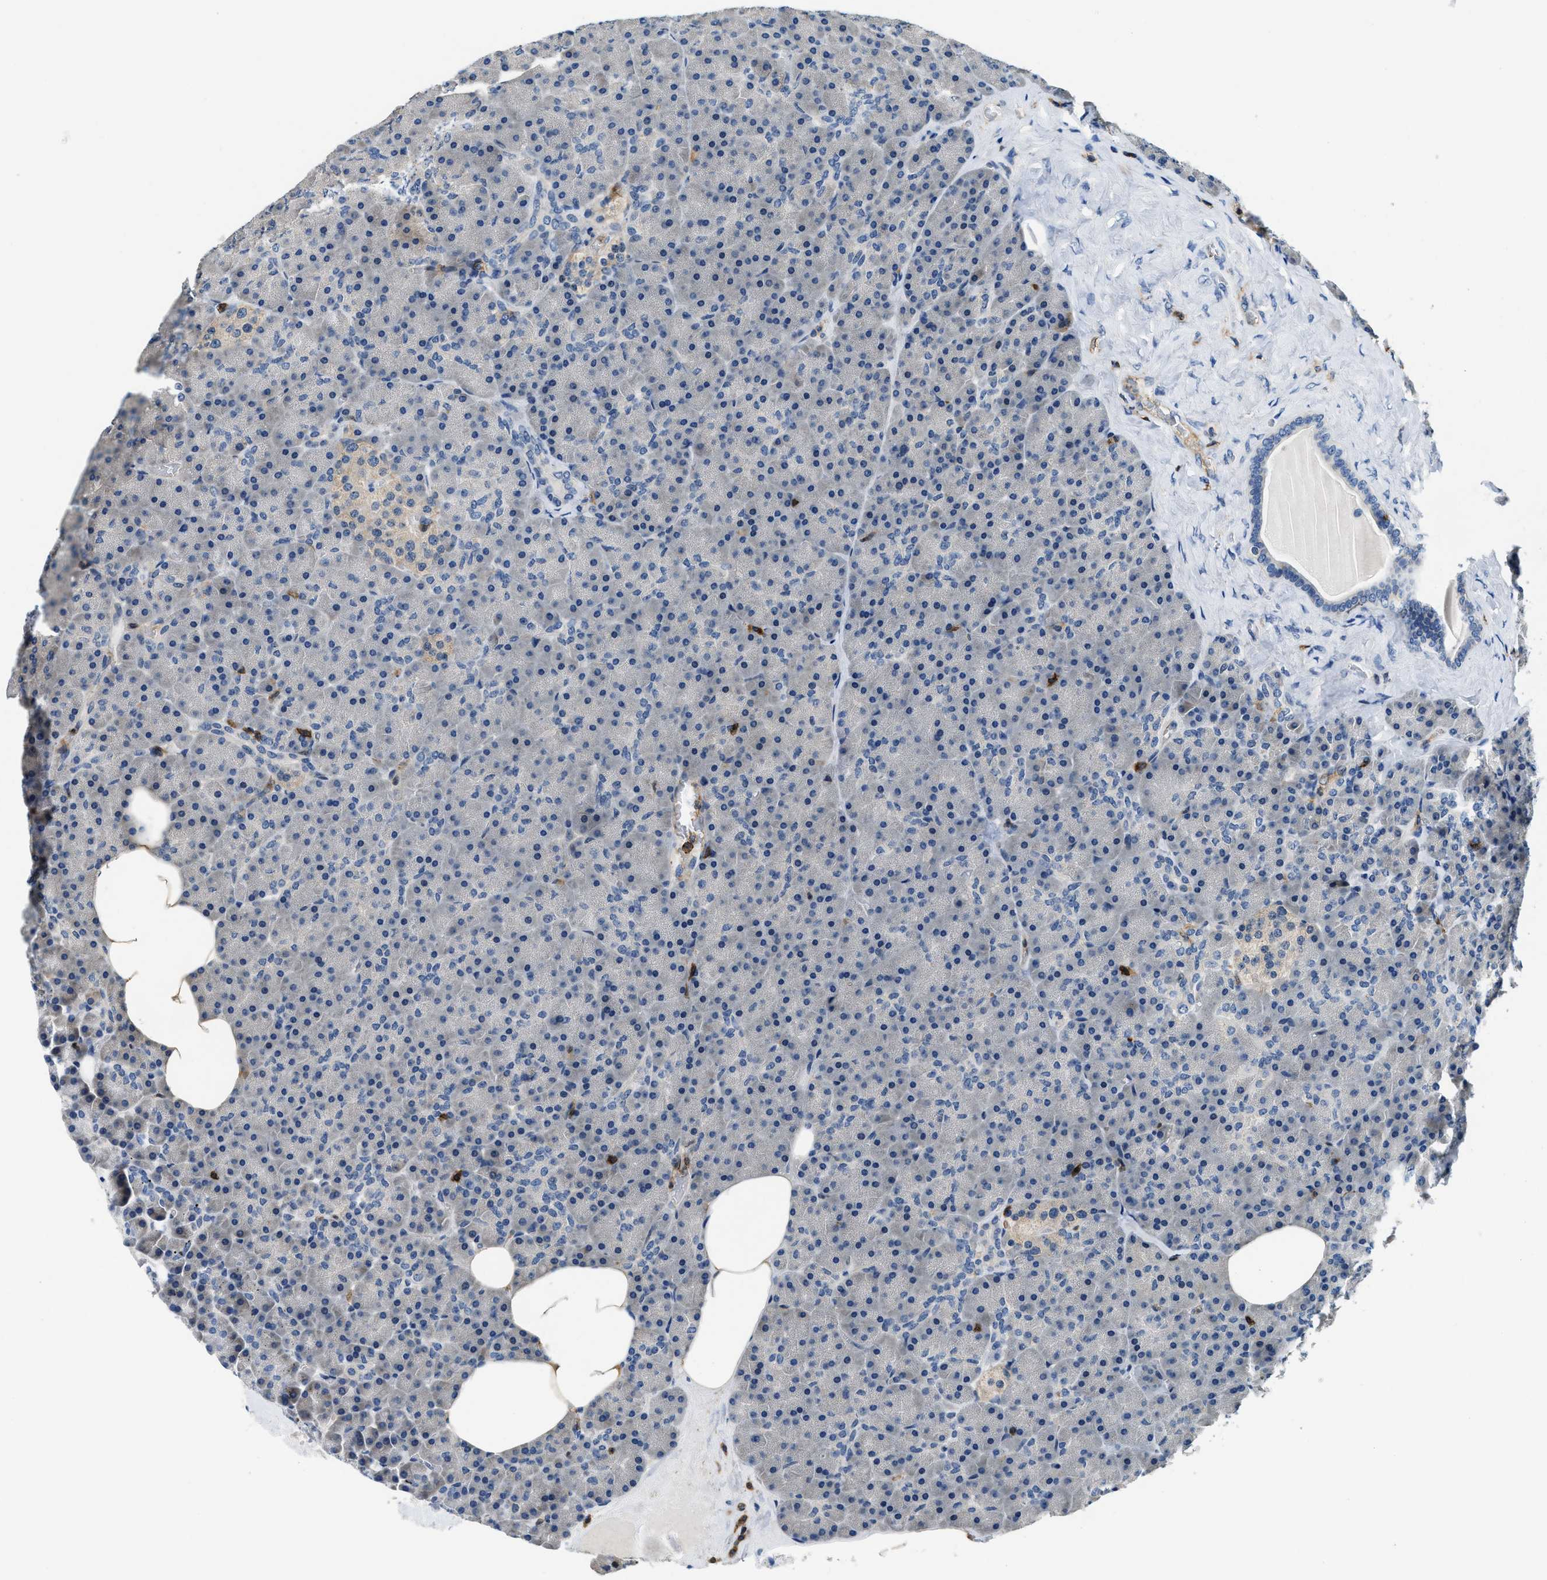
{"staining": {"intensity": "negative", "quantity": "none", "location": "none"}, "tissue": "pancreas", "cell_type": "Exocrine glandular cells", "image_type": "normal", "snomed": [{"axis": "morphology", "description": "Normal tissue, NOS"}, {"axis": "morphology", "description": "Carcinoid, malignant, NOS"}, {"axis": "topography", "description": "Pancreas"}], "caption": "IHC of benign pancreas reveals no staining in exocrine glandular cells. (DAB (3,3'-diaminobenzidine) IHC visualized using brightfield microscopy, high magnification).", "gene": "MYO1G", "patient": {"sex": "female", "age": 35}}